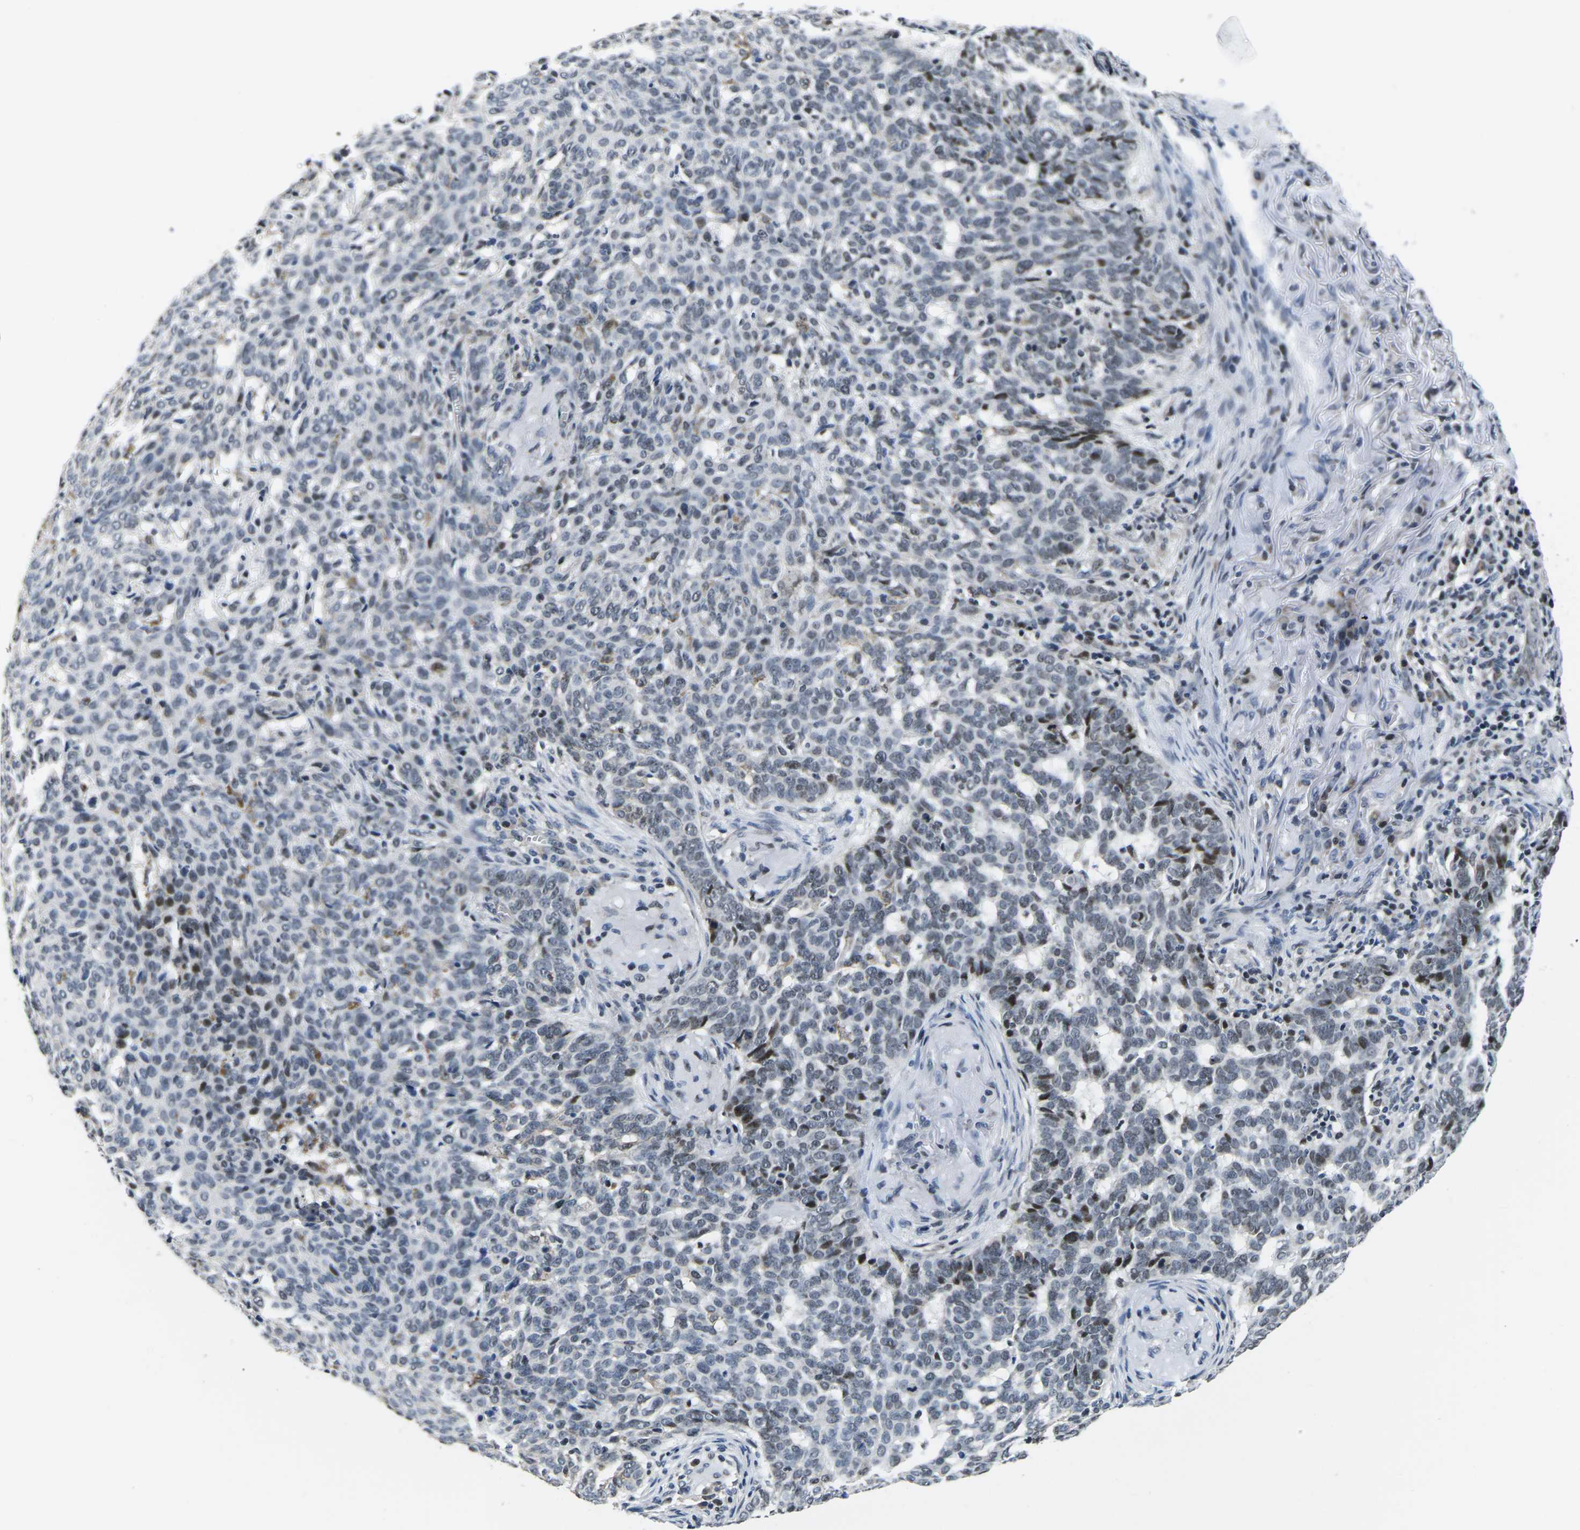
{"staining": {"intensity": "moderate", "quantity": "<25%", "location": "nuclear"}, "tissue": "skin cancer", "cell_type": "Tumor cells", "image_type": "cancer", "snomed": [{"axis": "morphology", "description": "Basal cell carcinoma"}, {"axis": "topography", "description": "Skin"}], "caption": "Protein analysis of basal cell carcinoma (skin) tissue shows moderate nuclear positivity in approximately <25% of tumor cells.", "gene": "CDC73", "patient": {"sex": "male", "age": 85}}